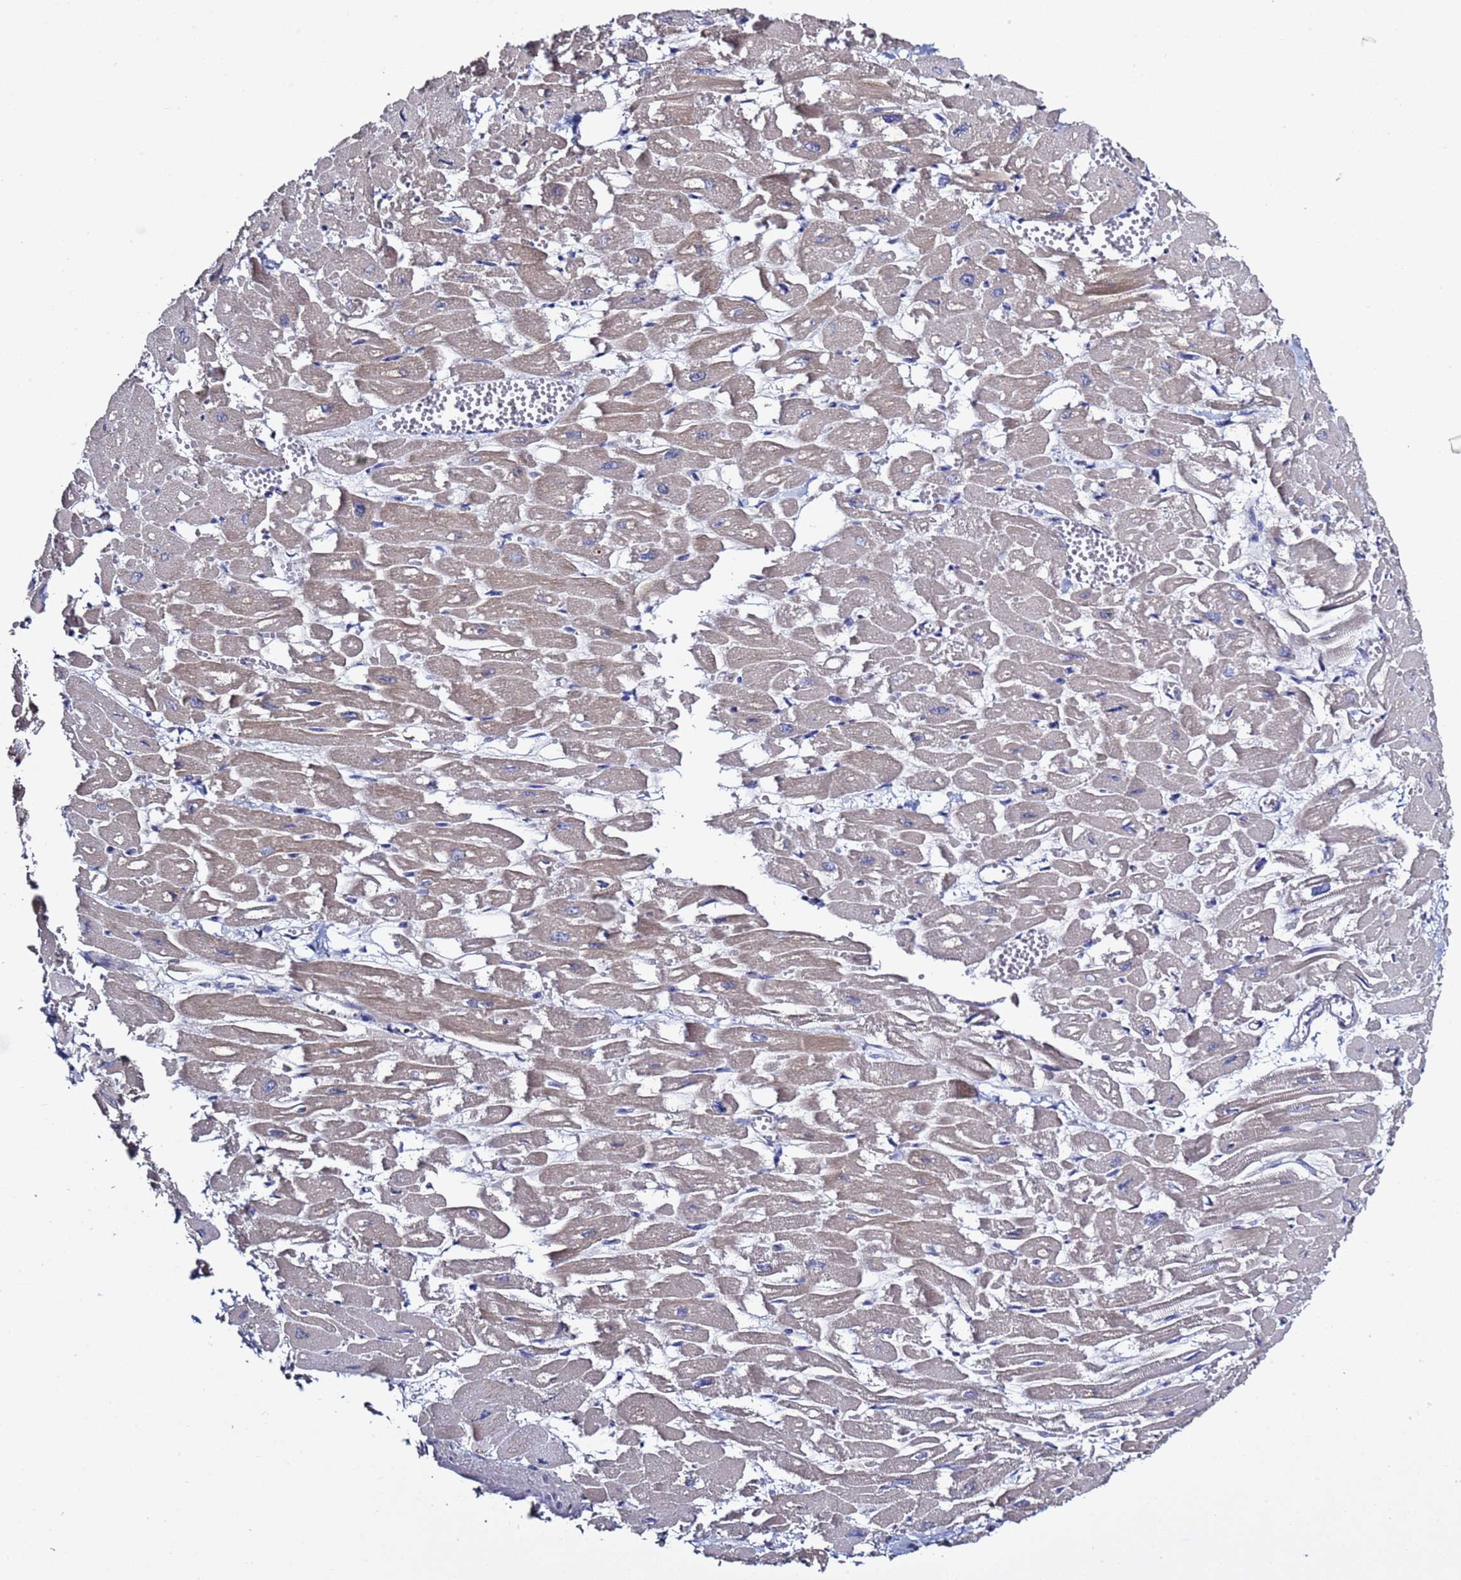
{"staining": {"intensity": "moderate", "quantity": "25%-75%", "location": "cytoplasmic/membranous"}, "tissue": "heart muscle", "cell_type": "Cardiomyocytes", "image_type": "normal", "snomed": [{"axis": "morphology", "description": "Normal tissue, NOS"}, {"axis": "topography", "description": "Heart"}], "caption": "This micrograph shows immunohistochemistry staining of normal human heart muscle, with medium moderate cytoplasmic/membranous expression in approximately 25%-75% of cardiomyocytes.", "gene": "RABL2A", "patient": {"sex": "male", "age": 54}}